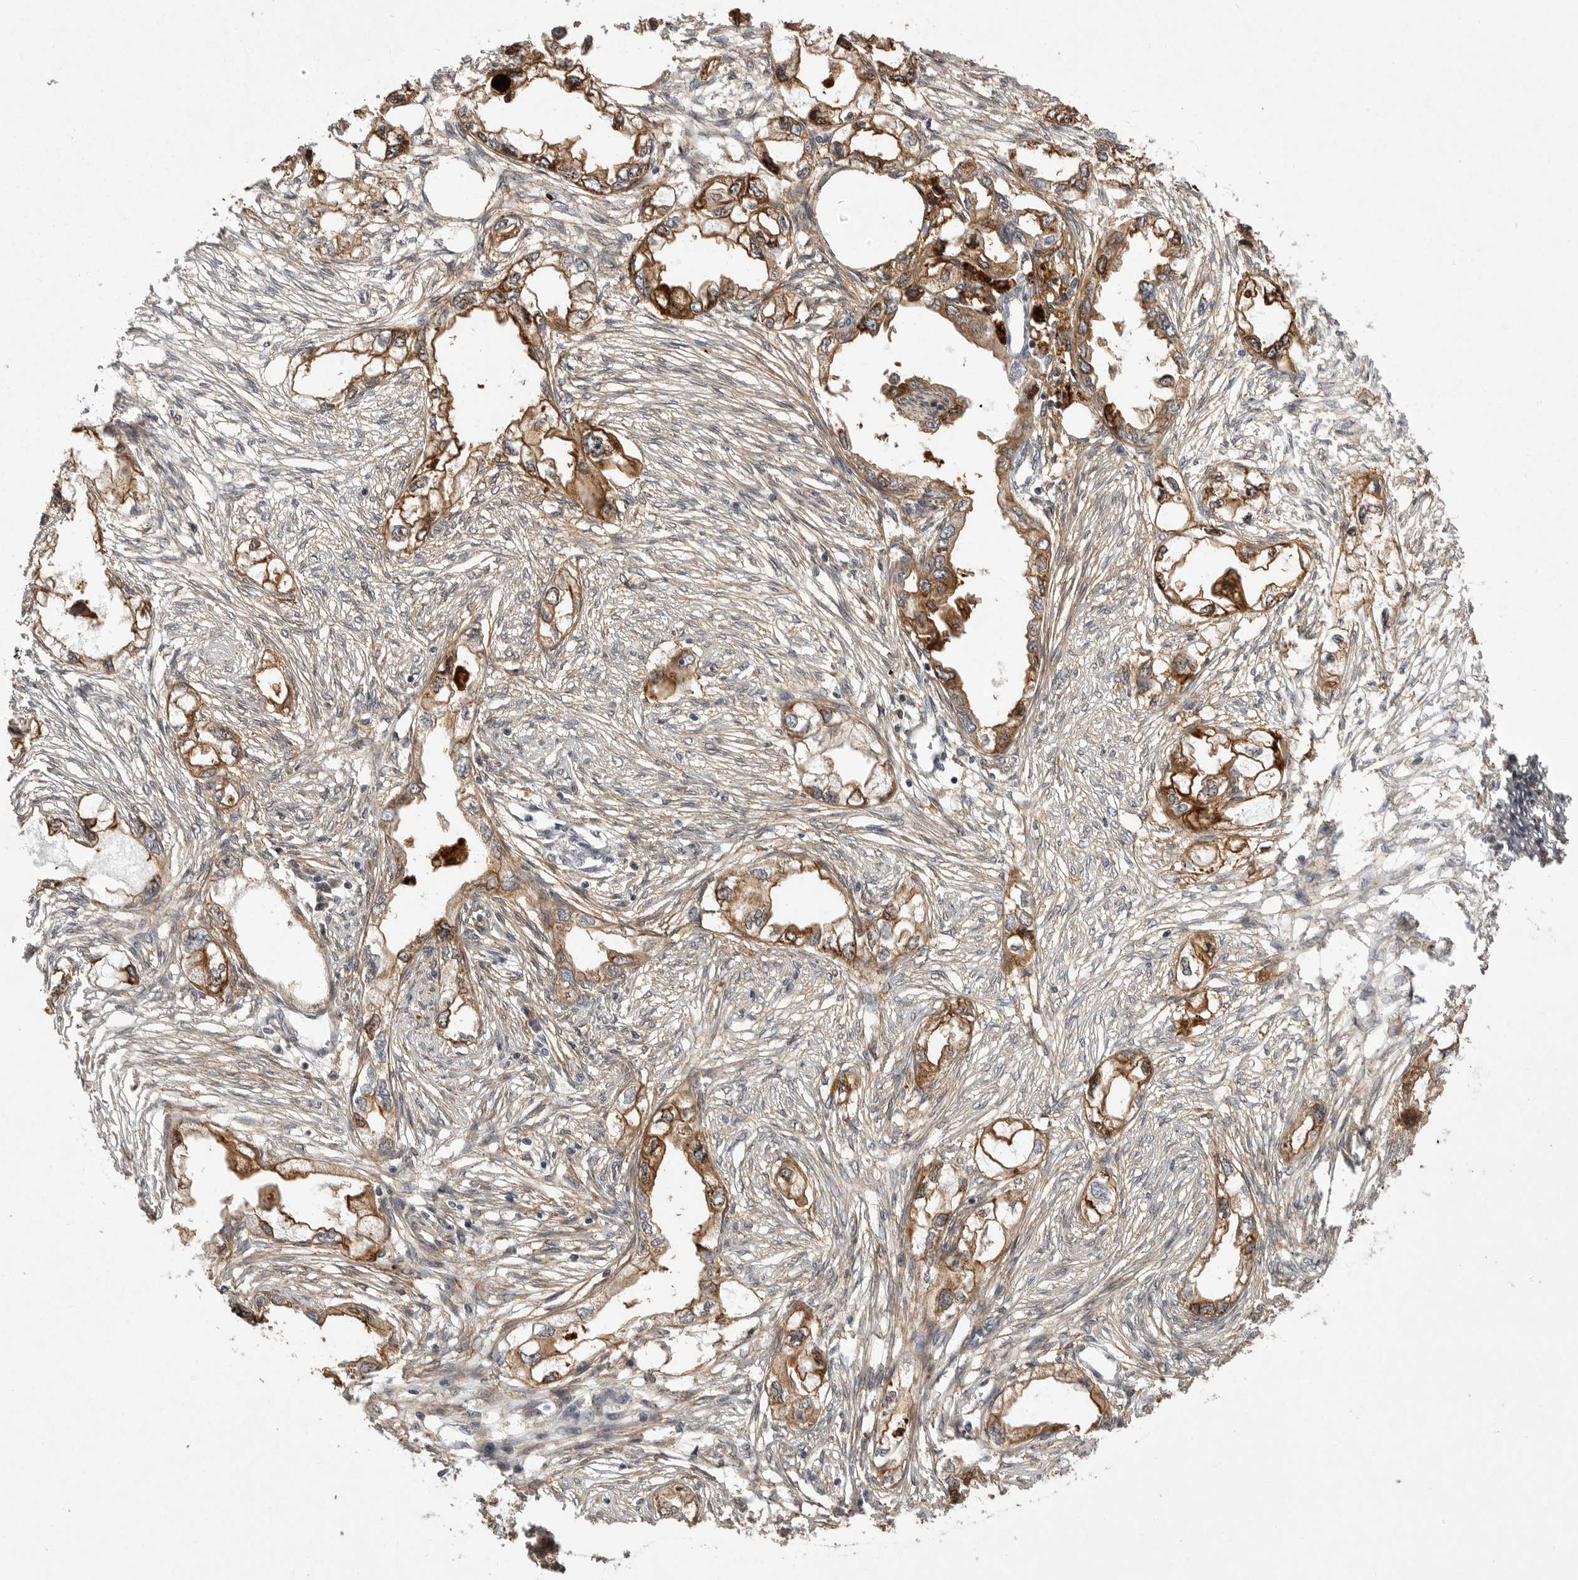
{"staining": {"intensity": "moderate", "quantity": ">75%", "location": "cytoplasmic/membranous"}, "tissue": "endometrial cancer", "cell_type": "Tumor cells", "image_type": "cancer", "snomed": [{"axis": "morphology", "description": "Adenocarcinoma, NOS"}, {"axis": "morphology", "description": "Adenocarcinoma, metastatic, NOS"}, {"axis": "topography", "description": "Adipose tissue"}, {"axis": "topography", "description": "Endometrium"}], "caption": "Moderate cytoplasmic/membranous protein positivity is identified in about >75% of tumor cells in endometrial metastatic adenocarcinoma.", "gene": "NECTIN1", "patient": {"sex": "female", "age": 67}}